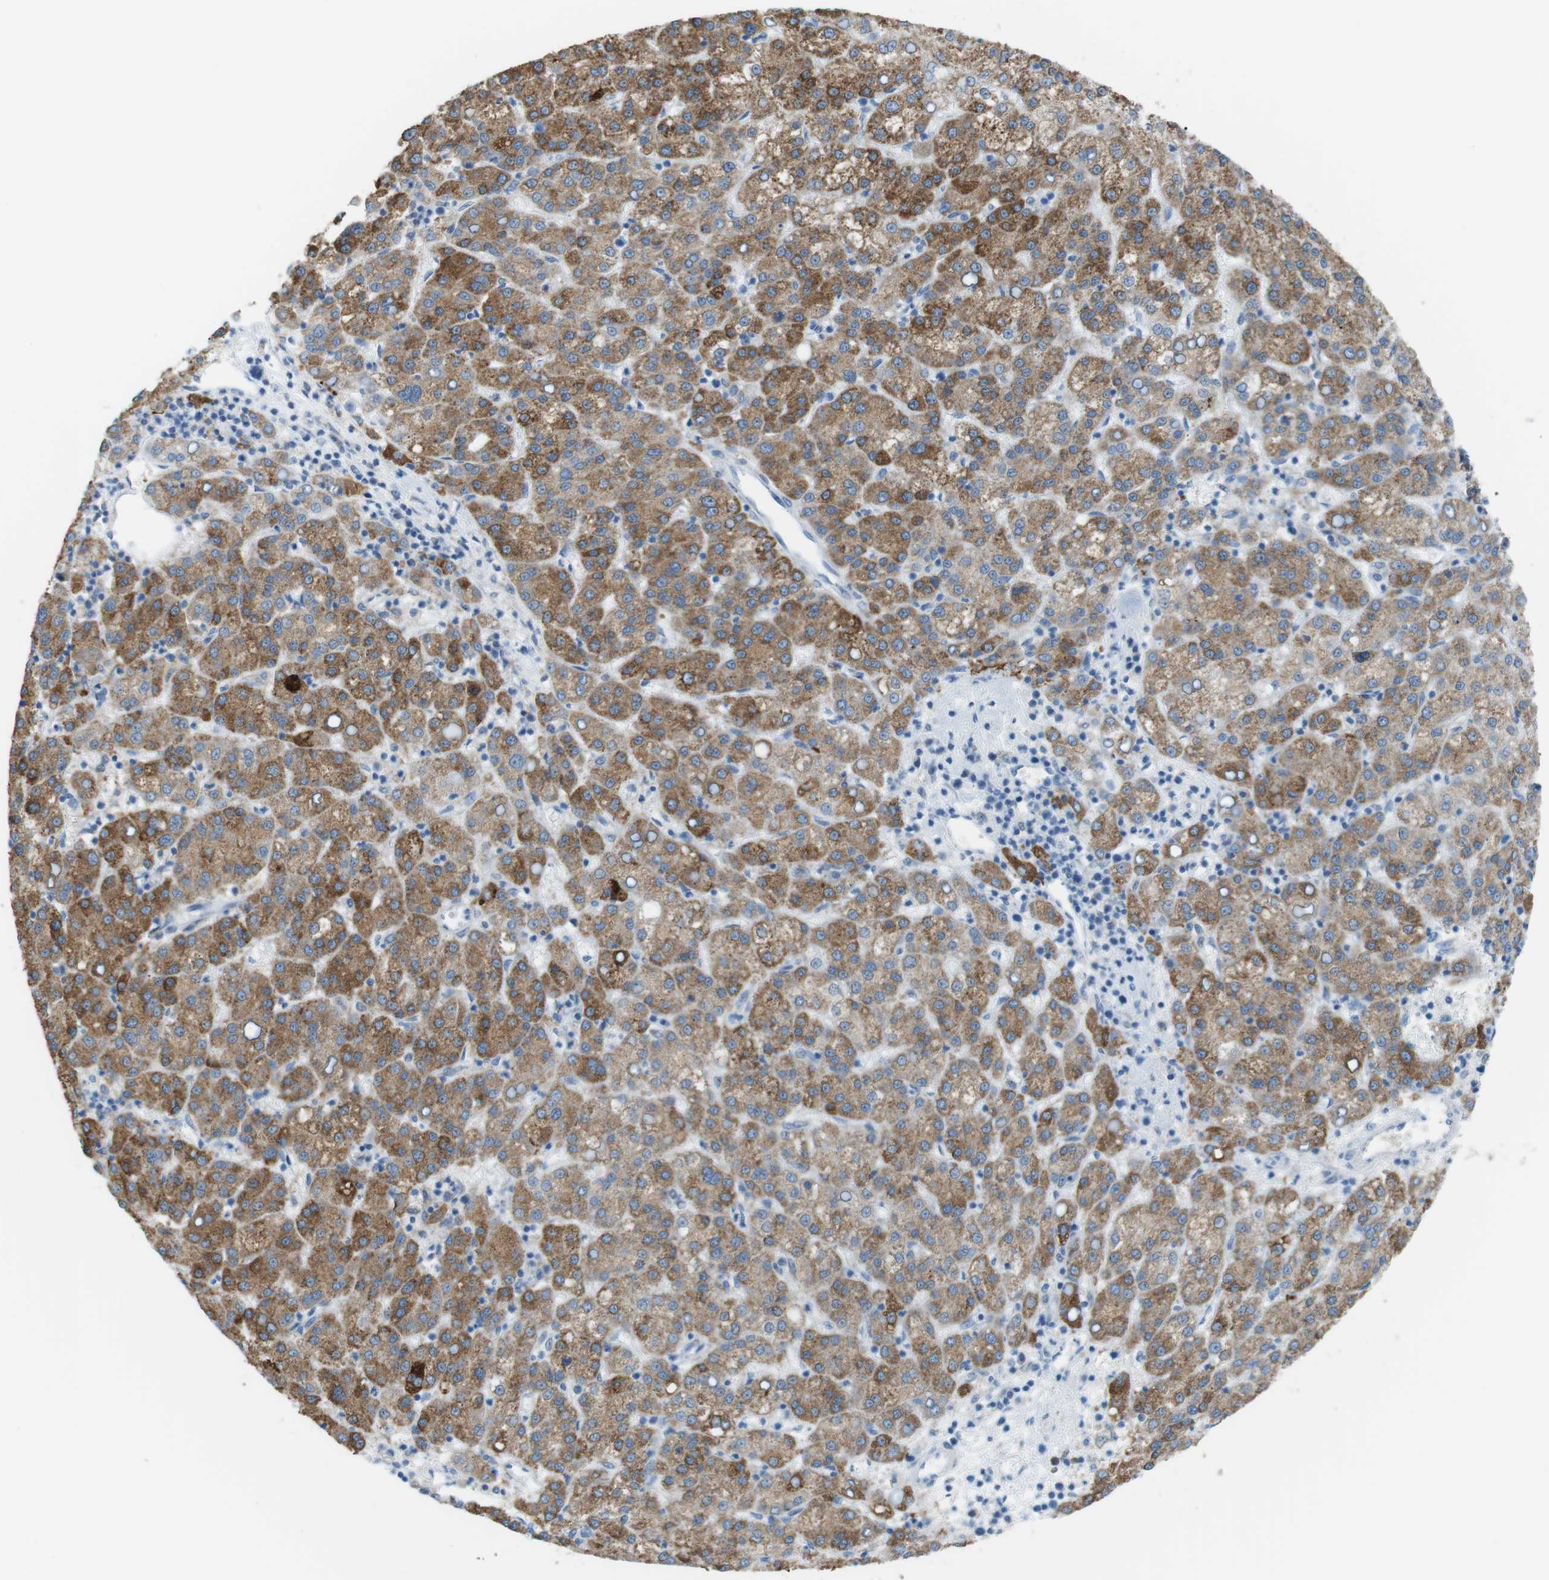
{"staining": {"intensity": "moderate", "quantity": ">75%", "location": "cytoplasmic/membranous"}, "tissue": "liver cancer", "cell_type": "Tumor cells", "image_type": "cancer", "snomed": [{"axis": "morphology", "description": "Carcinoma, Hepatocellular, NOS"}, {"axis": "topography", "description": "Liver"}], "caption": "Immunohistochemistry micrograph of liver cancer (hepatocellular carcinoma) stained for a protein (brown), which displays medium levels of moderate cytoplasmic/membranous expression in about >75% of tumor cells.", "gene": "VAMP1", "patient": {"sex": "female", "age": 58}}